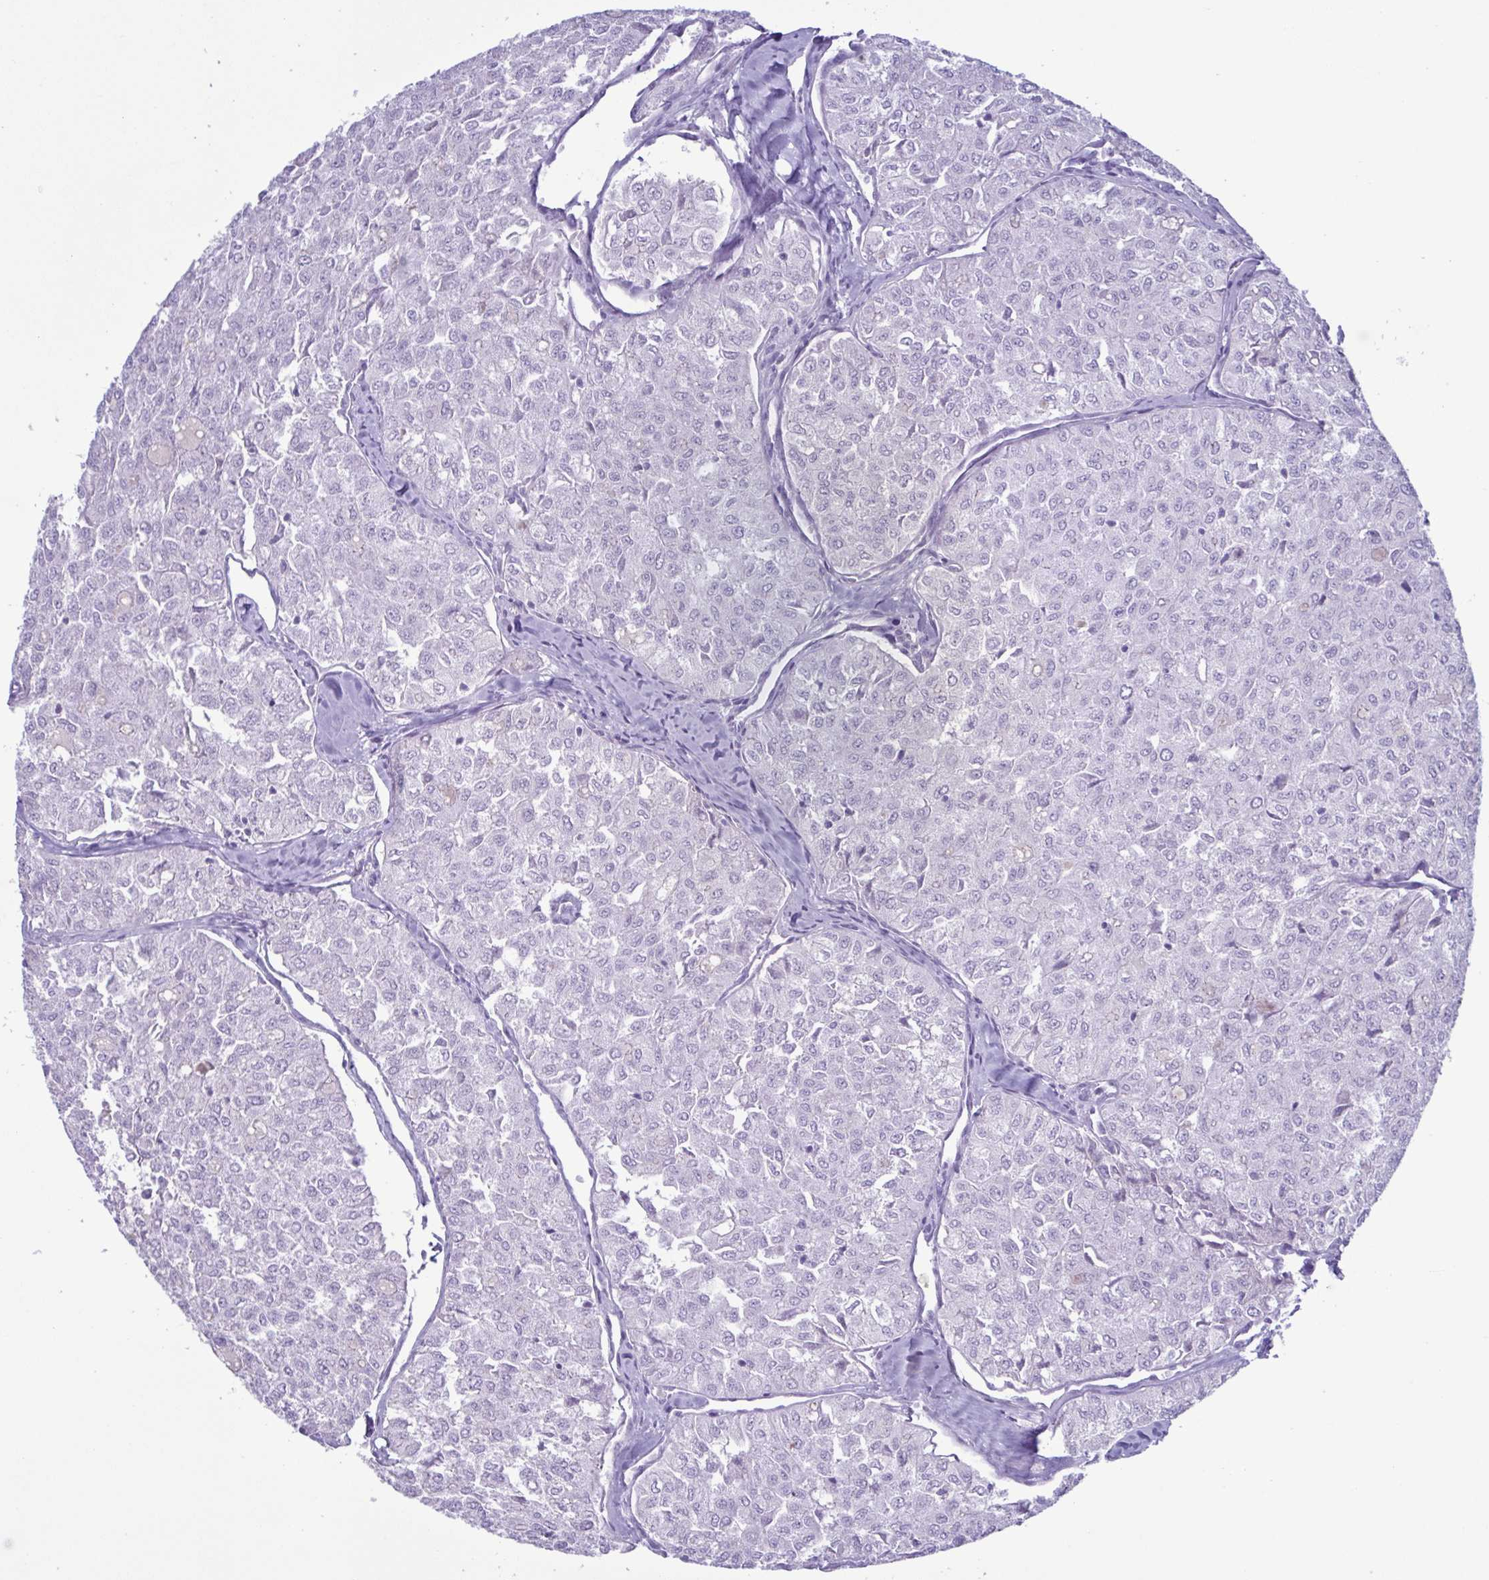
{"staining": {"intensity": "negative", "quantity": "none", "location": "none"}, "tissue": "thyroid cancer", "cell_type": "Tumor cells", "image_type": "cancer", "snomed": [{"axis": "morphology", "description": "Follicular adenoma carcinoma, NOS"}, {"axis": "topography", "description": "Thyroid gland"}], "caption": "An immunohistochemistry histopathology image of thyroid follicular adenoma carcinoma is shown. There is no staining in tumor cells of thyroid follicular adenoma carcinoma.", "gene": "INAFM1", "patient": {"sex": "male", "age": 75}}